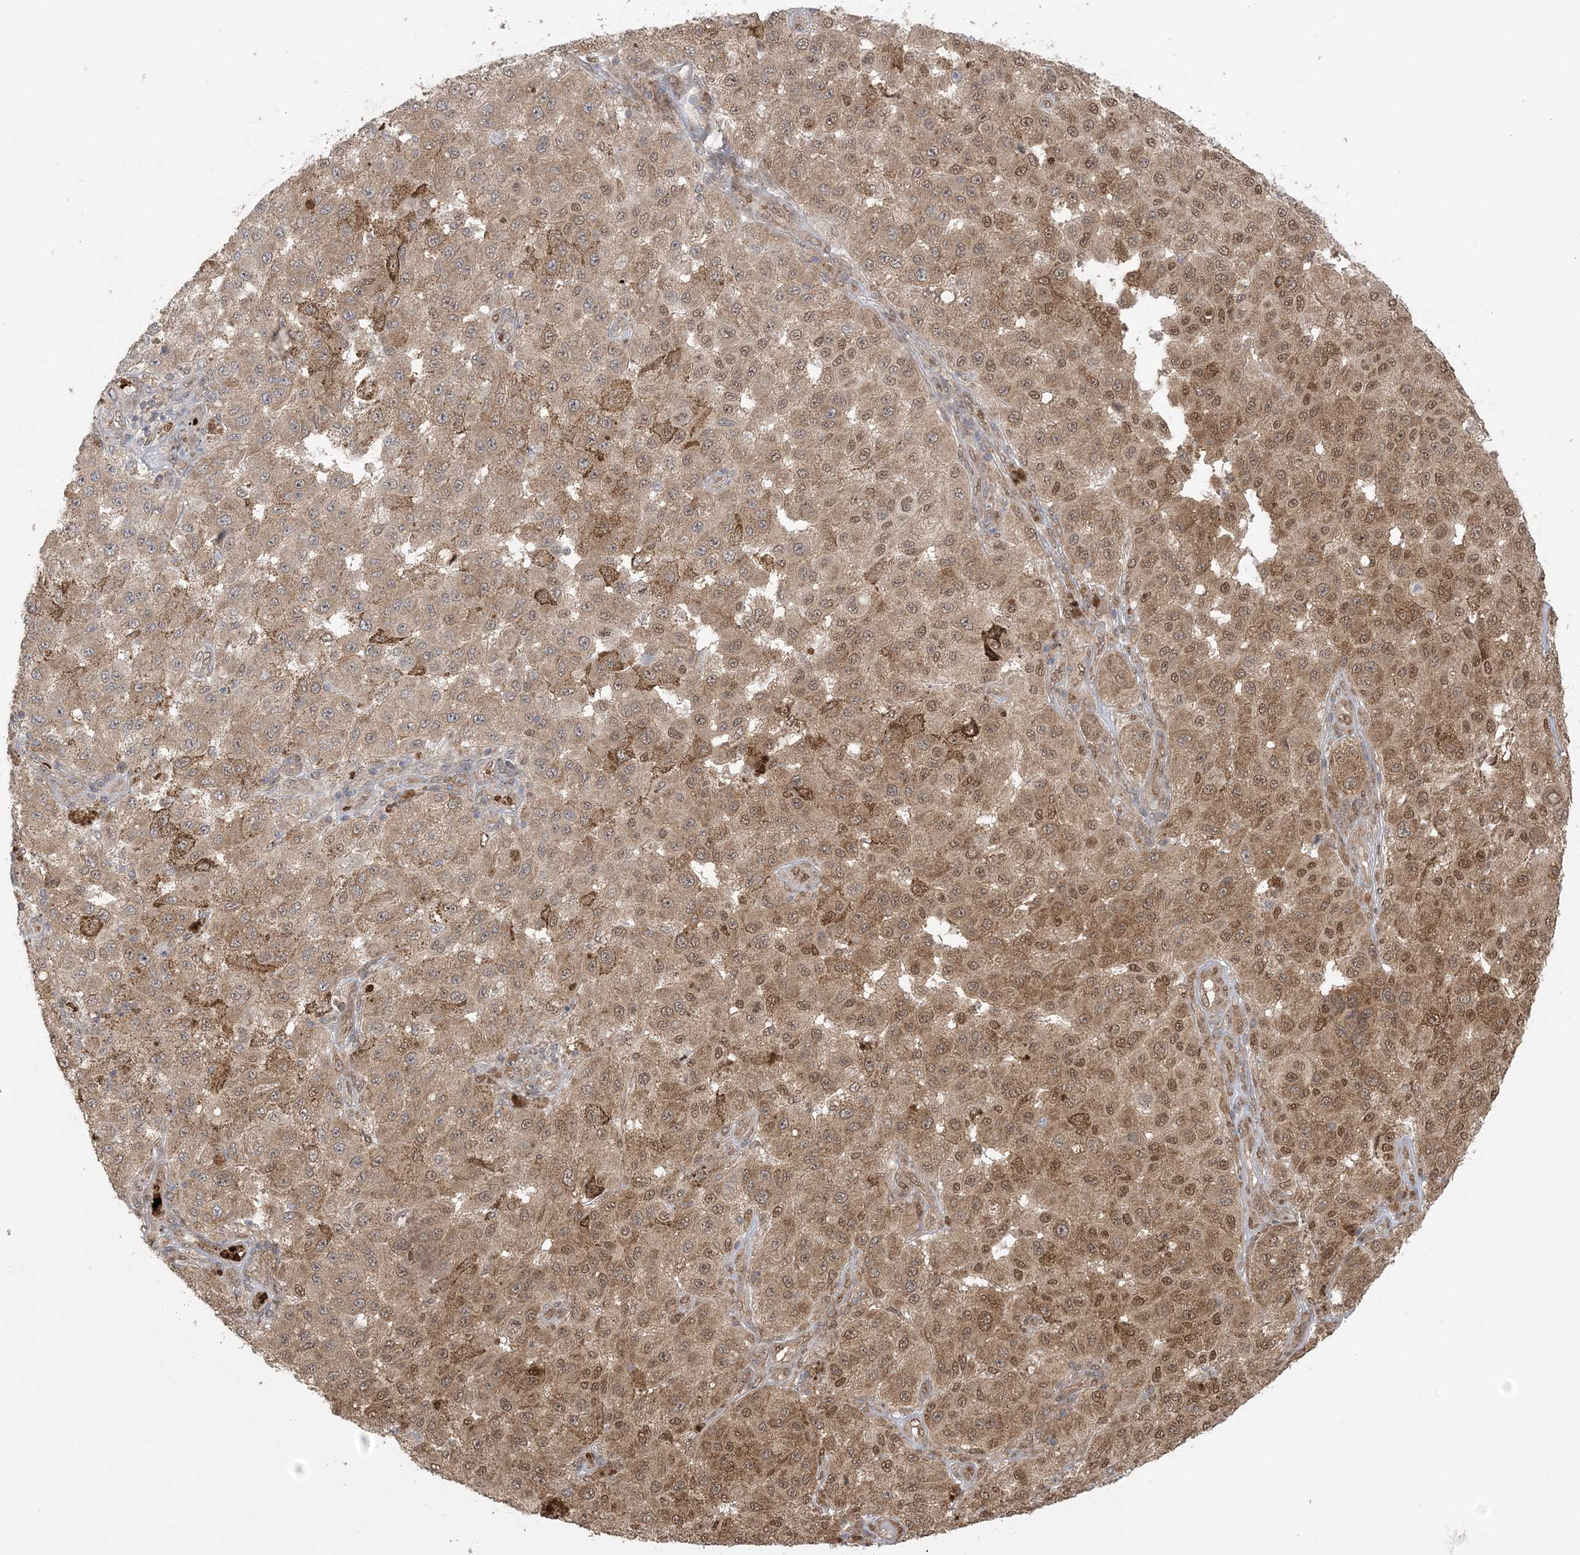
{"staining": {"intensity": "moderate", "quantity": "25%-75%", "location": "cytoplasmic/membranous,nuclear"}, "tissue": "melanoma", "cell_type": "Tumor cells", "image_type": "cancer", "snomed": [{"axis": "morphology", "description": "Malignant melanoma, NOS"}, {"axis": "topography", "description": "Skin"}], "caption": "This is a micrograph of immunohistochemistry (IHC) staining of malignant melanoma, which shows moderate positivity in the cytoplasmic/membranous and nuclear of tumor cells.", "gene": "ABCF3", "patient": {"sex": "female", "age": 64}}